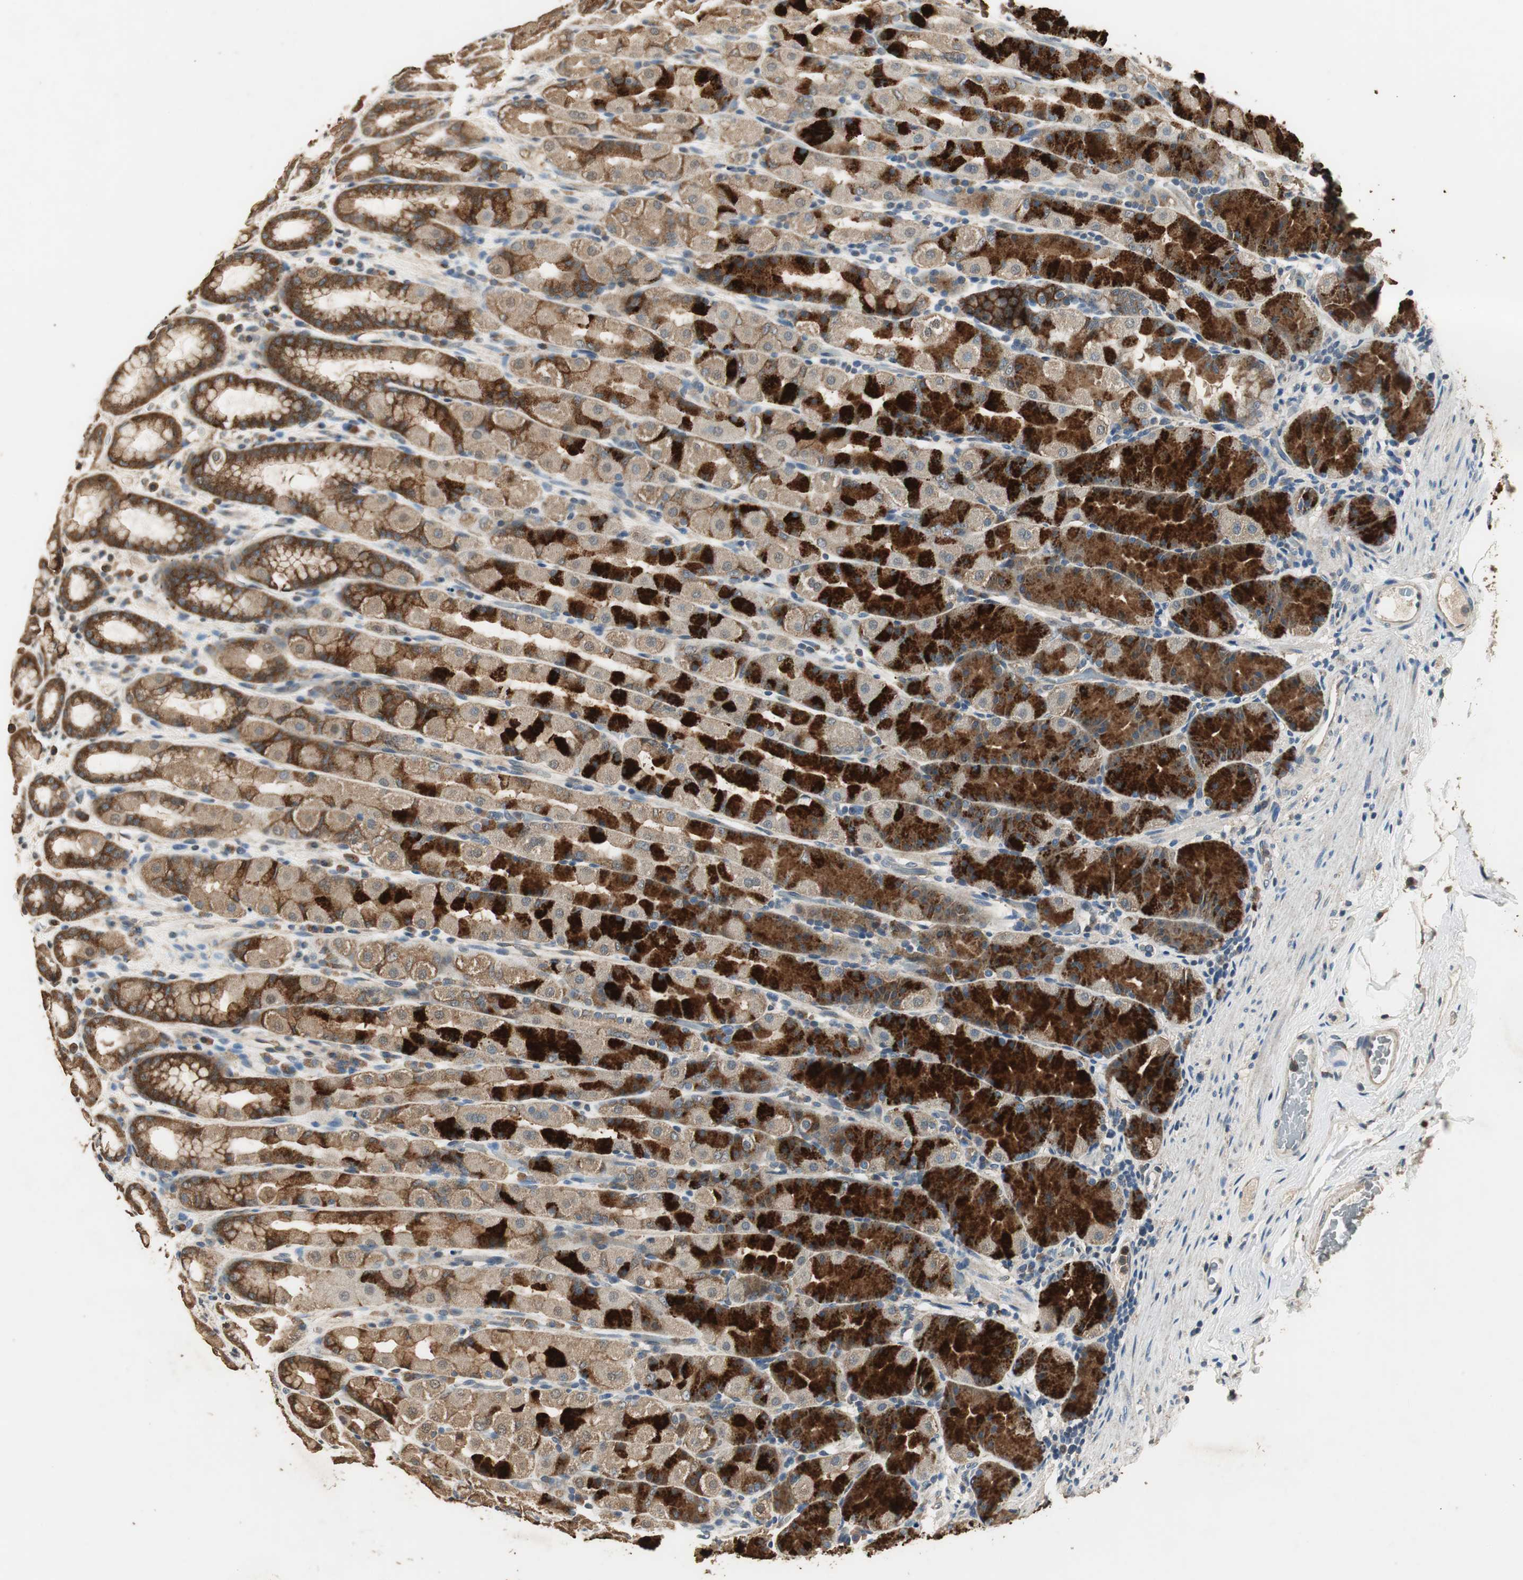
{"staining": {"intensity": "strong", "quantity": ">75%", "location": "cytoplasmic/membranous"}, "tissue": "stomach", "cell_type": "Glandular cells", "image_type": "normal", "snomed": [{"axis": "morphology", "description": "Normal tissue, NOS"}, {"axis": "topography", "description": "Stomach, upper"}], "caption": "Glandular cells display high levels of strong cytoplasmic/membranous staining in approximately >75% of cells in normal human stomach. (Brightfield microscopy of DAB IHC at high magnification).", "gene": "TMPRSS4", "patient": {"sex": "male", "age": 68}}